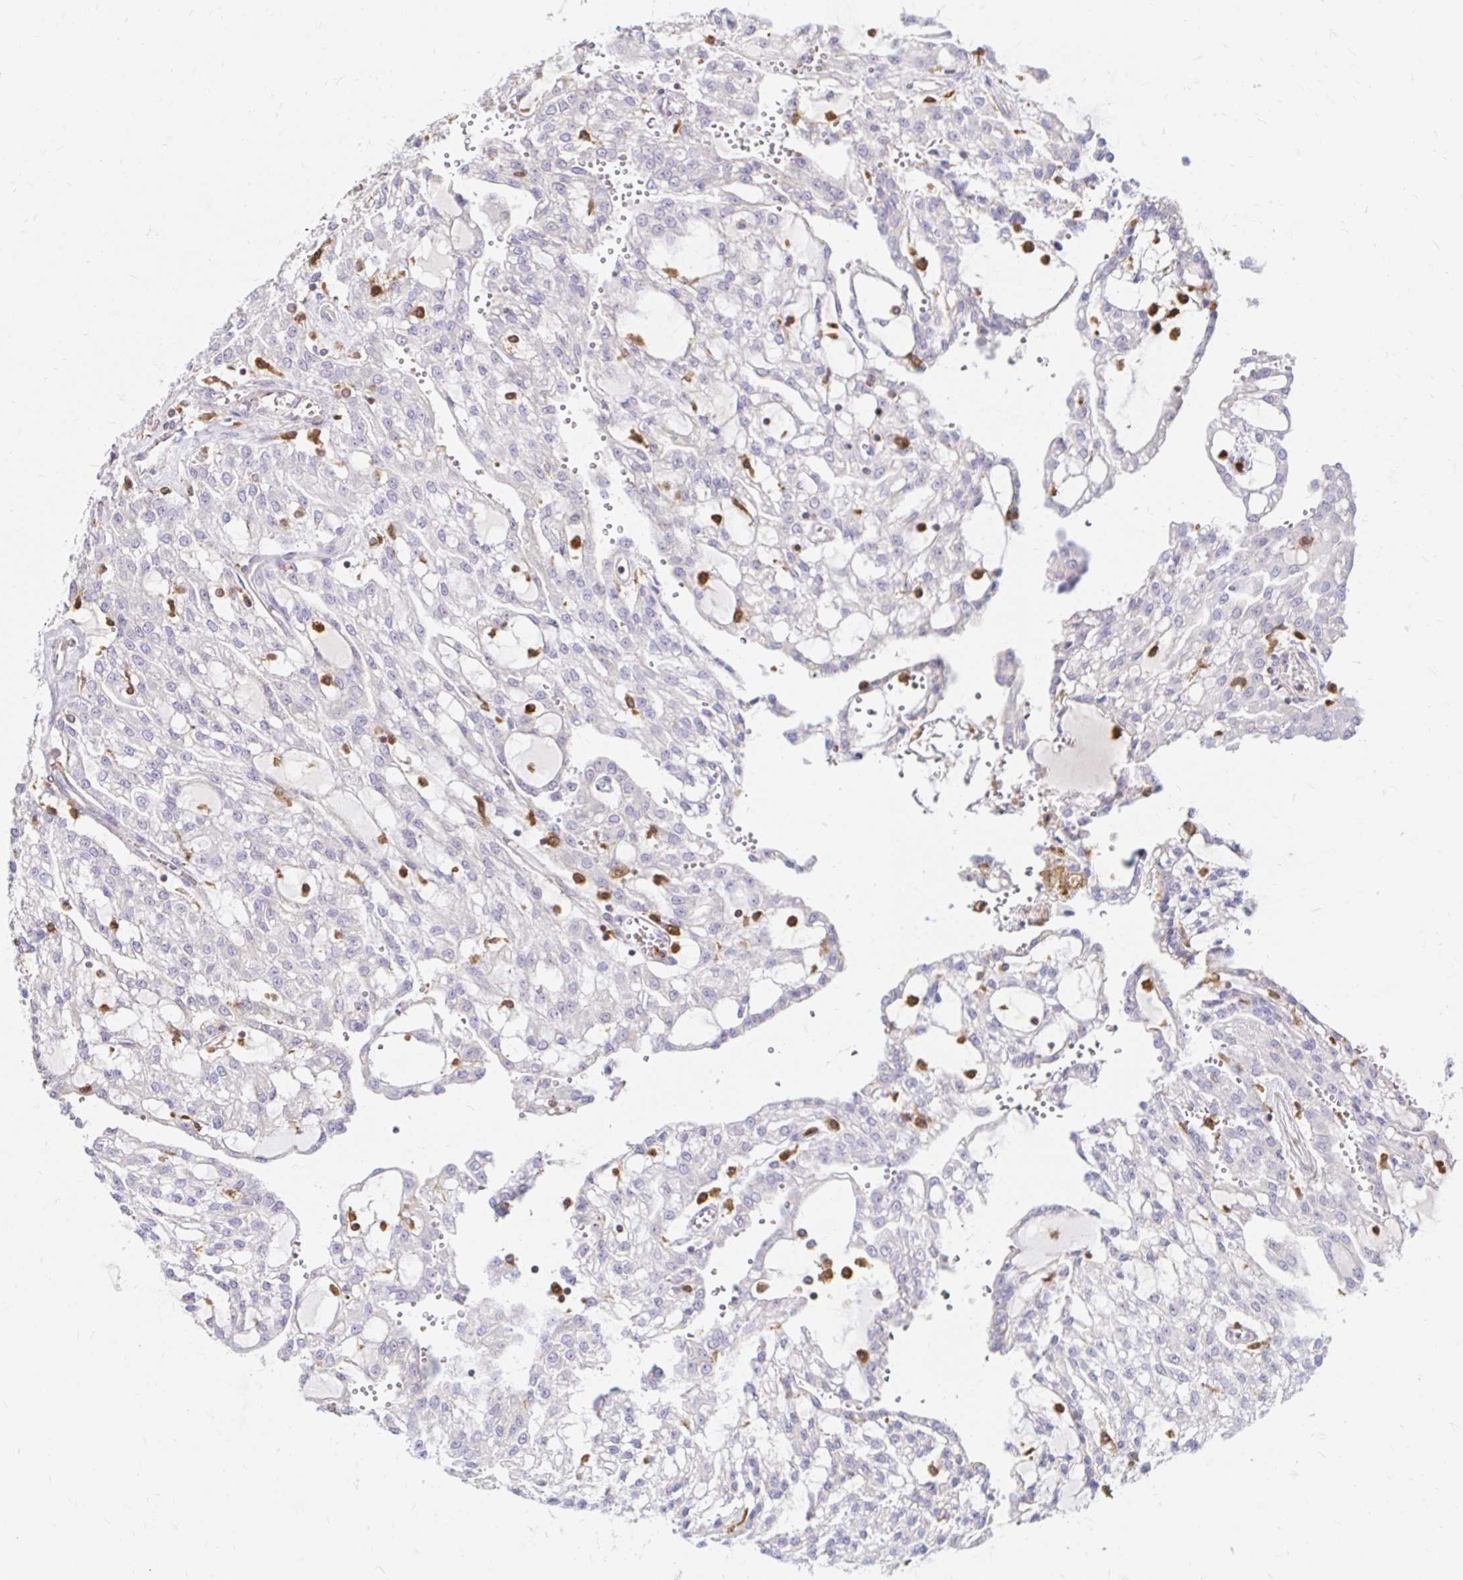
{"staining": {"intensity": "negative", "quantity": "none", "location": "none"}, "tissue": "renal cancer", "cell_type": "Tumor cells", "image_type": "cancer", "snomed": [{"axis": "morphology", "description": "Adenocarcinoma, NOS"}, {"axis": "topography", "description": "Kidney"}], "caption": "IHC photomicrograph of human renal adenocarcinoma stained for a protein (brown), which reveals no positivity in tumor cells.", "gene": "PYCARD", "patient": {"sex": "male", "age": 63}}